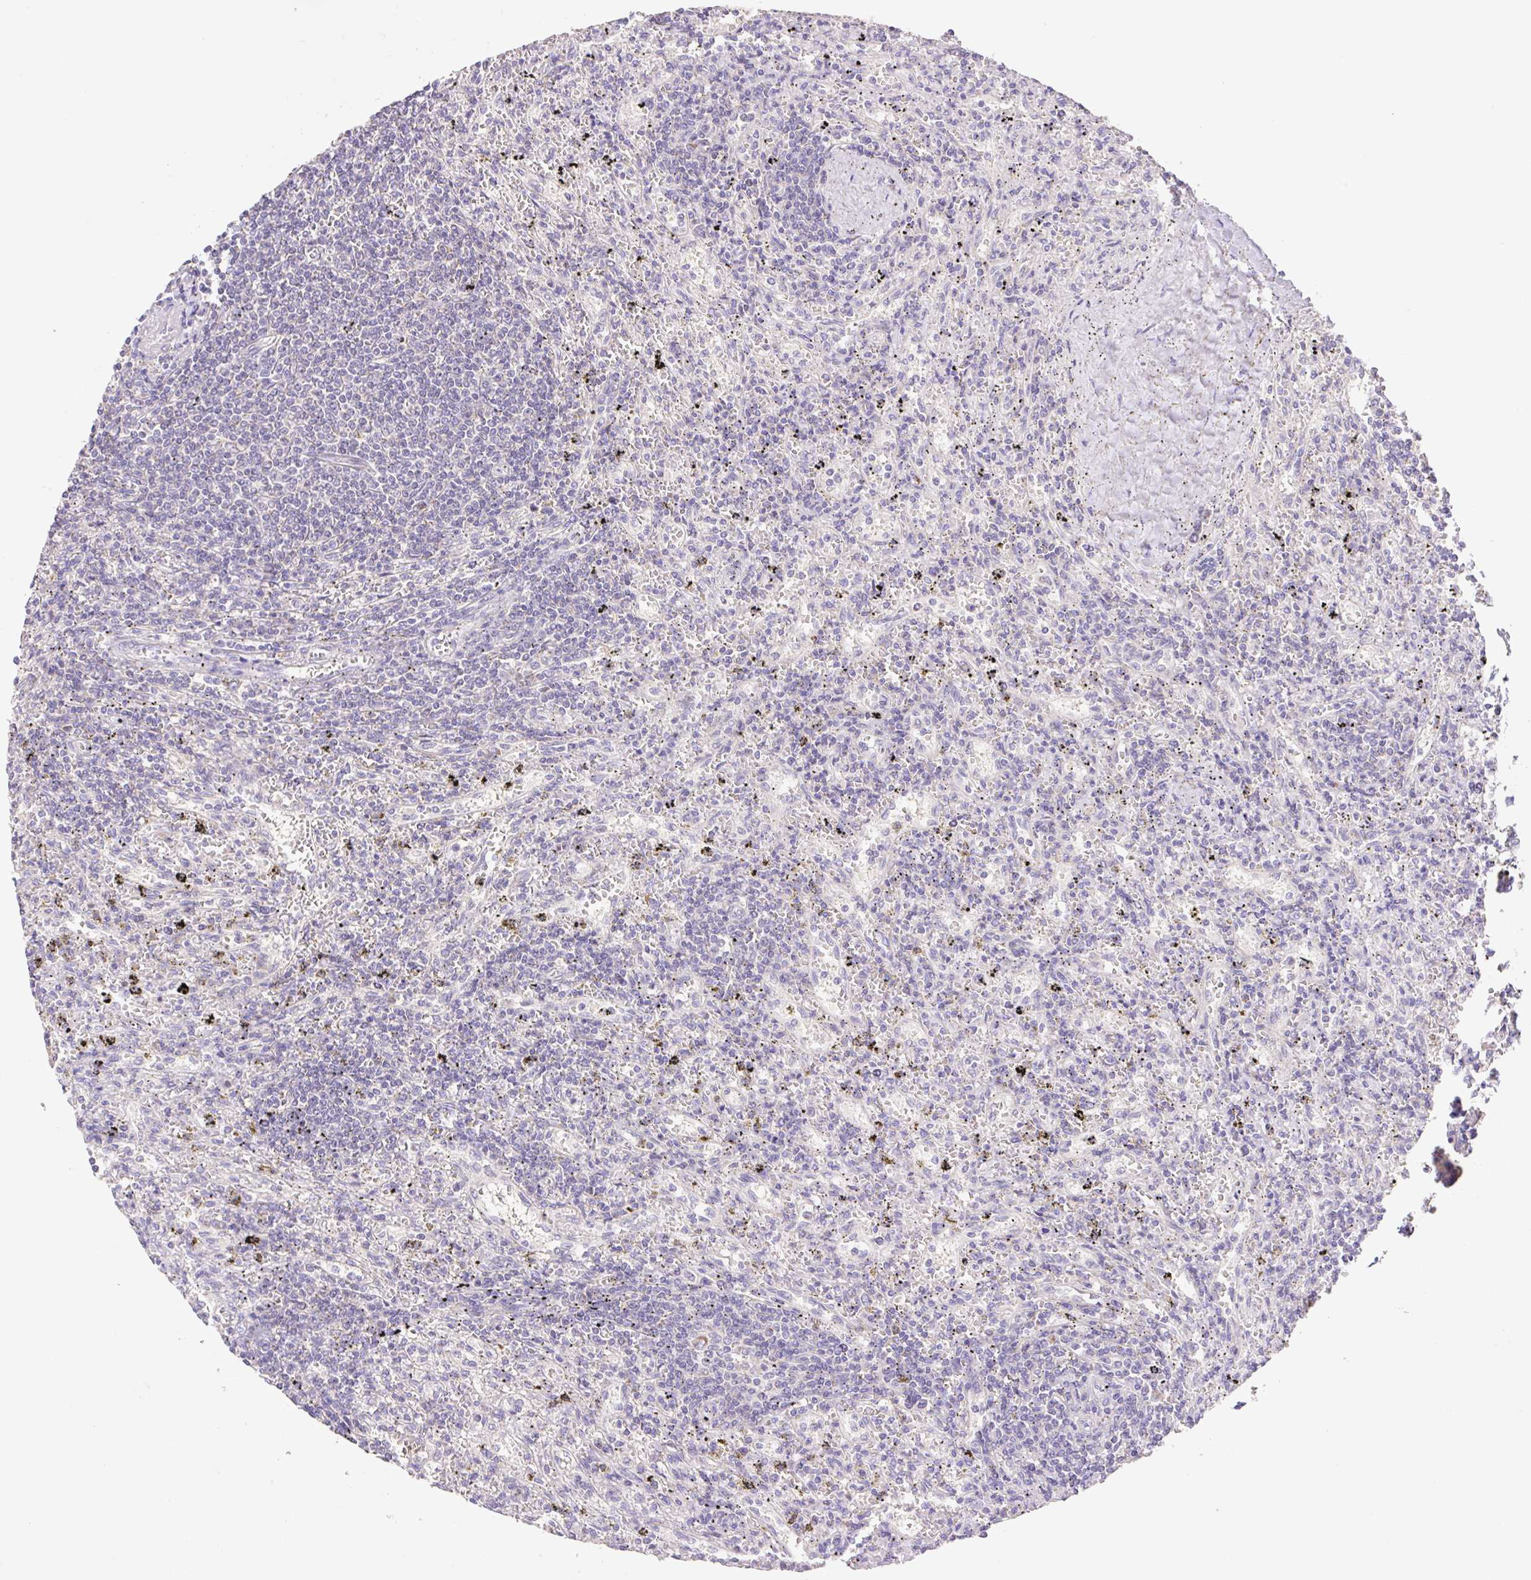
{"staining": {"intensity": "negative", "quantity": "none", "location": "none"}, "tissue": "lymphoma", "cell_type": "Tumor cells", "image_type": "cancer", "snomed": [{"axis": "morphology", "description": "Malignant lymphoma, non-Hodgkin's type, Low grade"}, {"axis": "topography", "description": "Spleen"}], "caption": "Tumor cells are negative for protein expression in human lymphoma.", "gene": "COPZ2", "patient": {"sex": "male", "age": 76}}